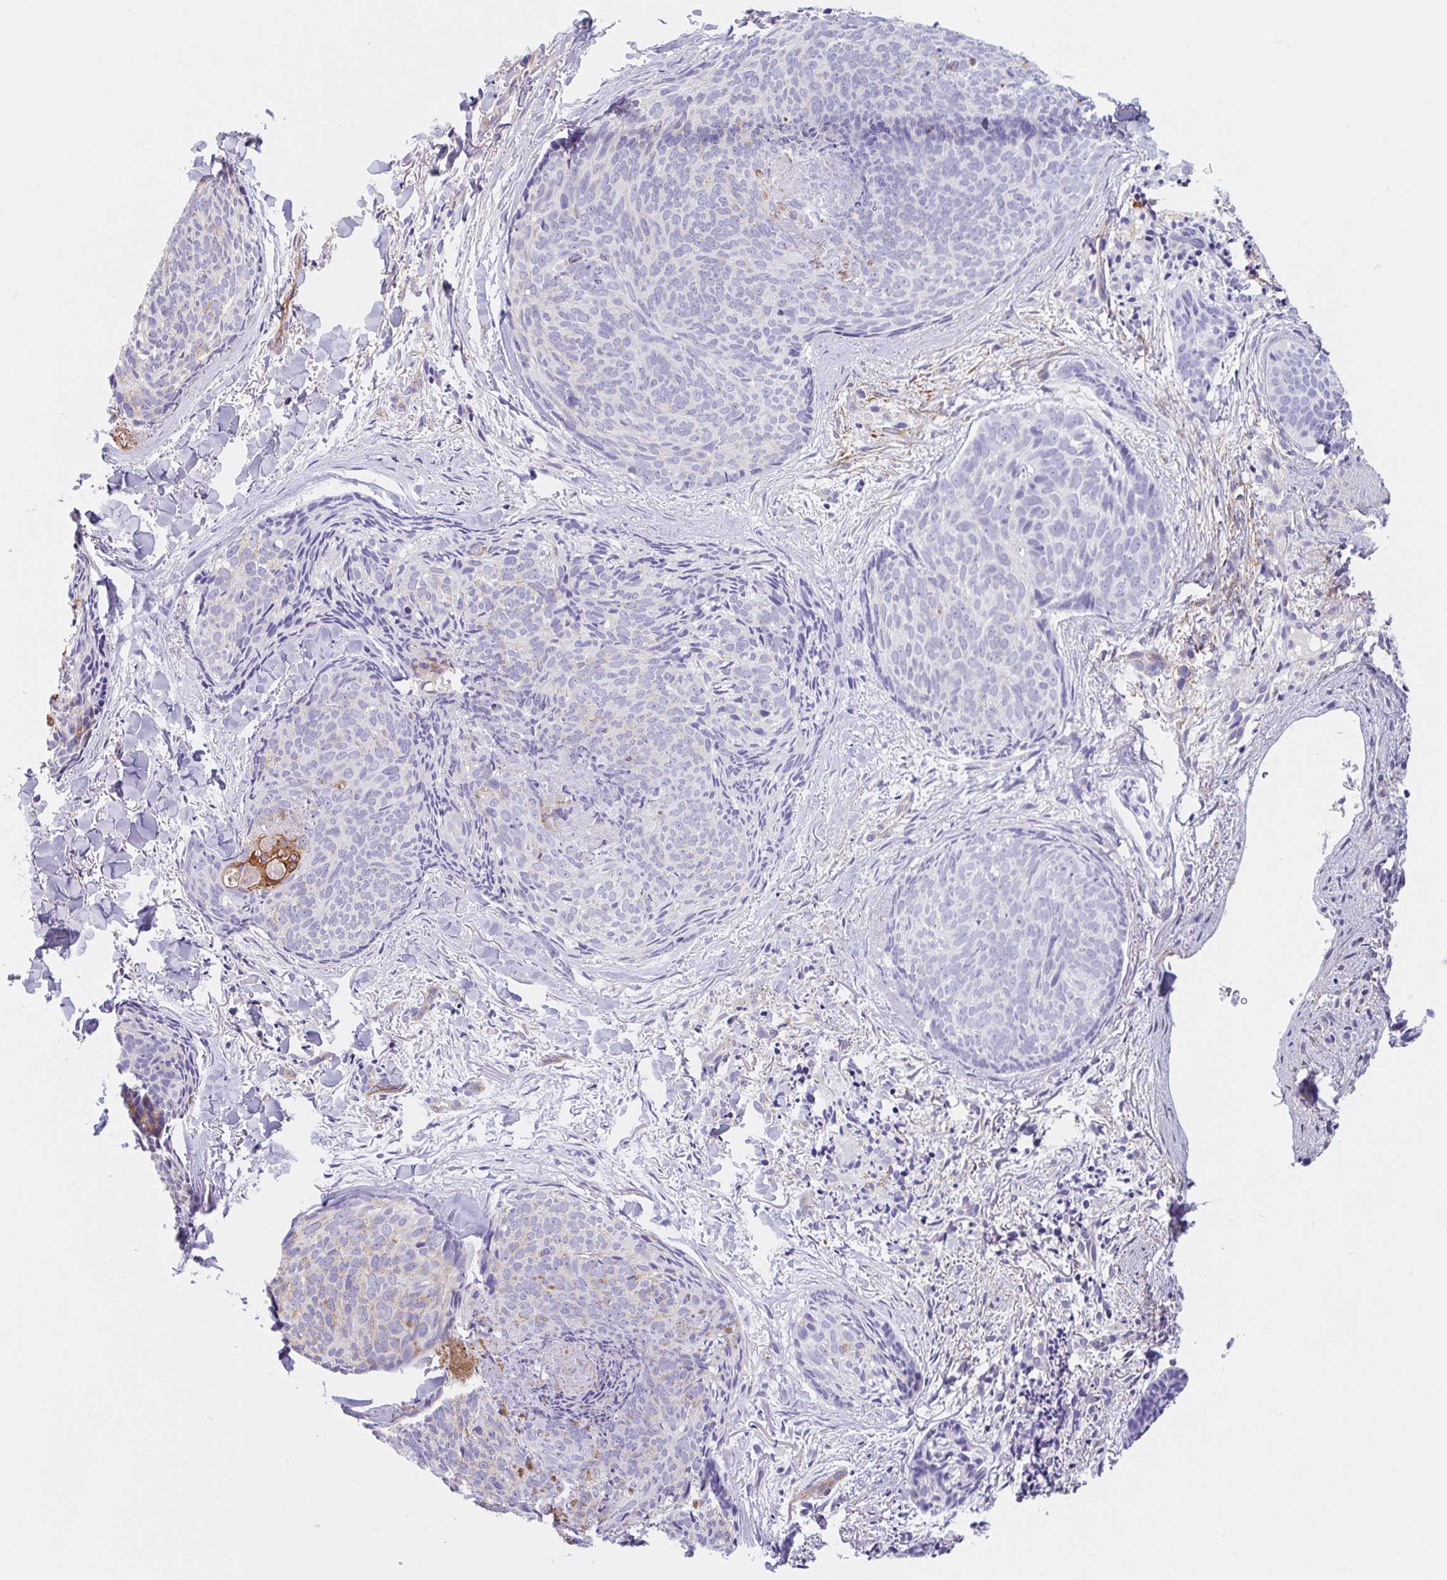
{"staining": {"intensity": "negative", "quantity": "none", "location": "none"}, "tissue": "skin cancer", "cell_type": "Tumor cells", "image_type": "cancer", "snomed": [{"axis": "morphology", "description": "Basal cell carcinoma"}, {"axis": "topography", "description": "Skin"}], "caption": "DAB immunohistochemical staining of skin cancer (basal cell carcinoma) reveals no significant positivity in tumor cells.", "gene": "LIMCH1", "patient": {"sex": "female", "age": 82}}